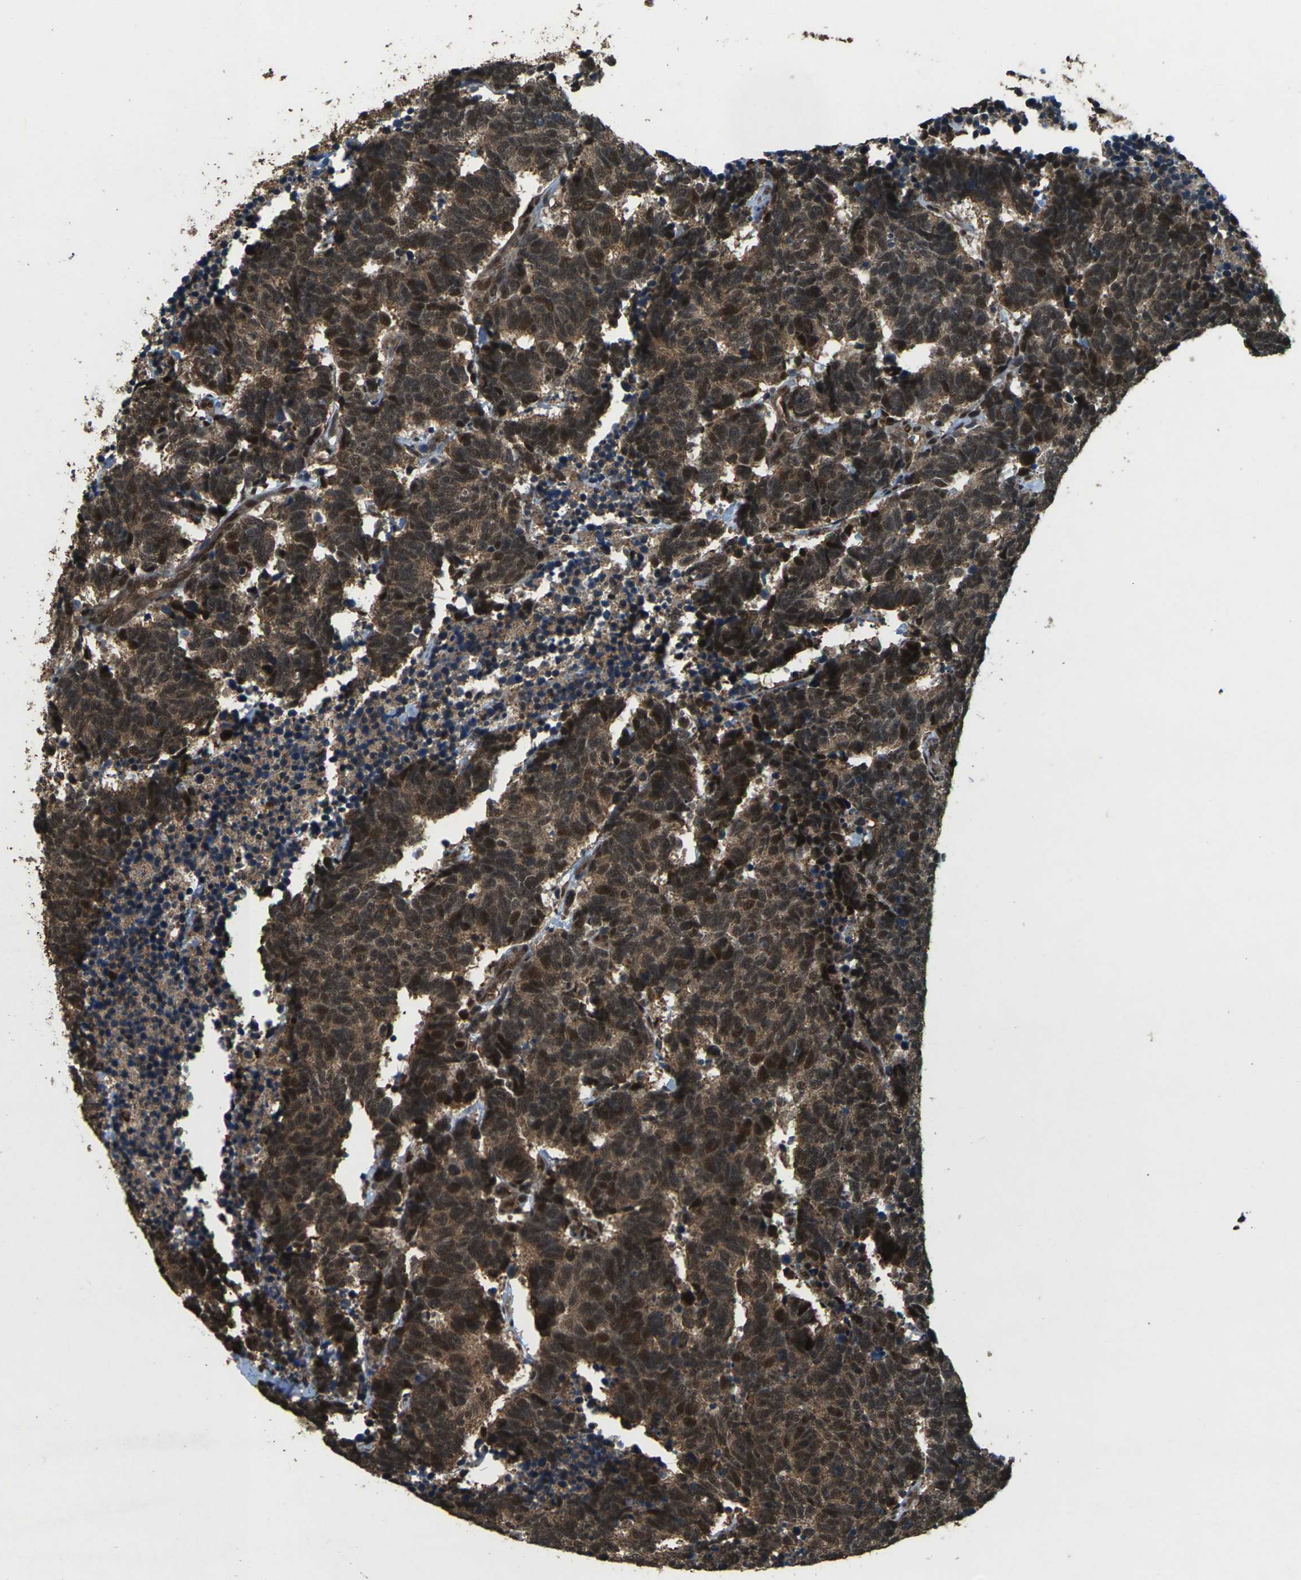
{"staining": {"intensity": "moderate", "quantity": ">75%", "location": "cytoplasmic/membranous,nuclear"}, "tissue": "carcinoid", "cell_type": "Tumor cells", "image_type": "cancer", "snomed": [{"axis": "morphology", "description": "Carcinoma, NOS"}, {"axis": "morphology", "description": "Carcinoid, malignant, NOS"}, {"axis": "topography", "description": "Urinary bladder"}], "caption": "Carcinoma stained with immunohistochemistry (IHC) demonstrates moderate cytoplasmic/membranous and nuclear expression in approximately >75% of tumor cells. (Brightfield microscopy of DAB IHC at high magnification).", "gene": "NR4A2", "patient": {"sex": "male", "age": 57}}